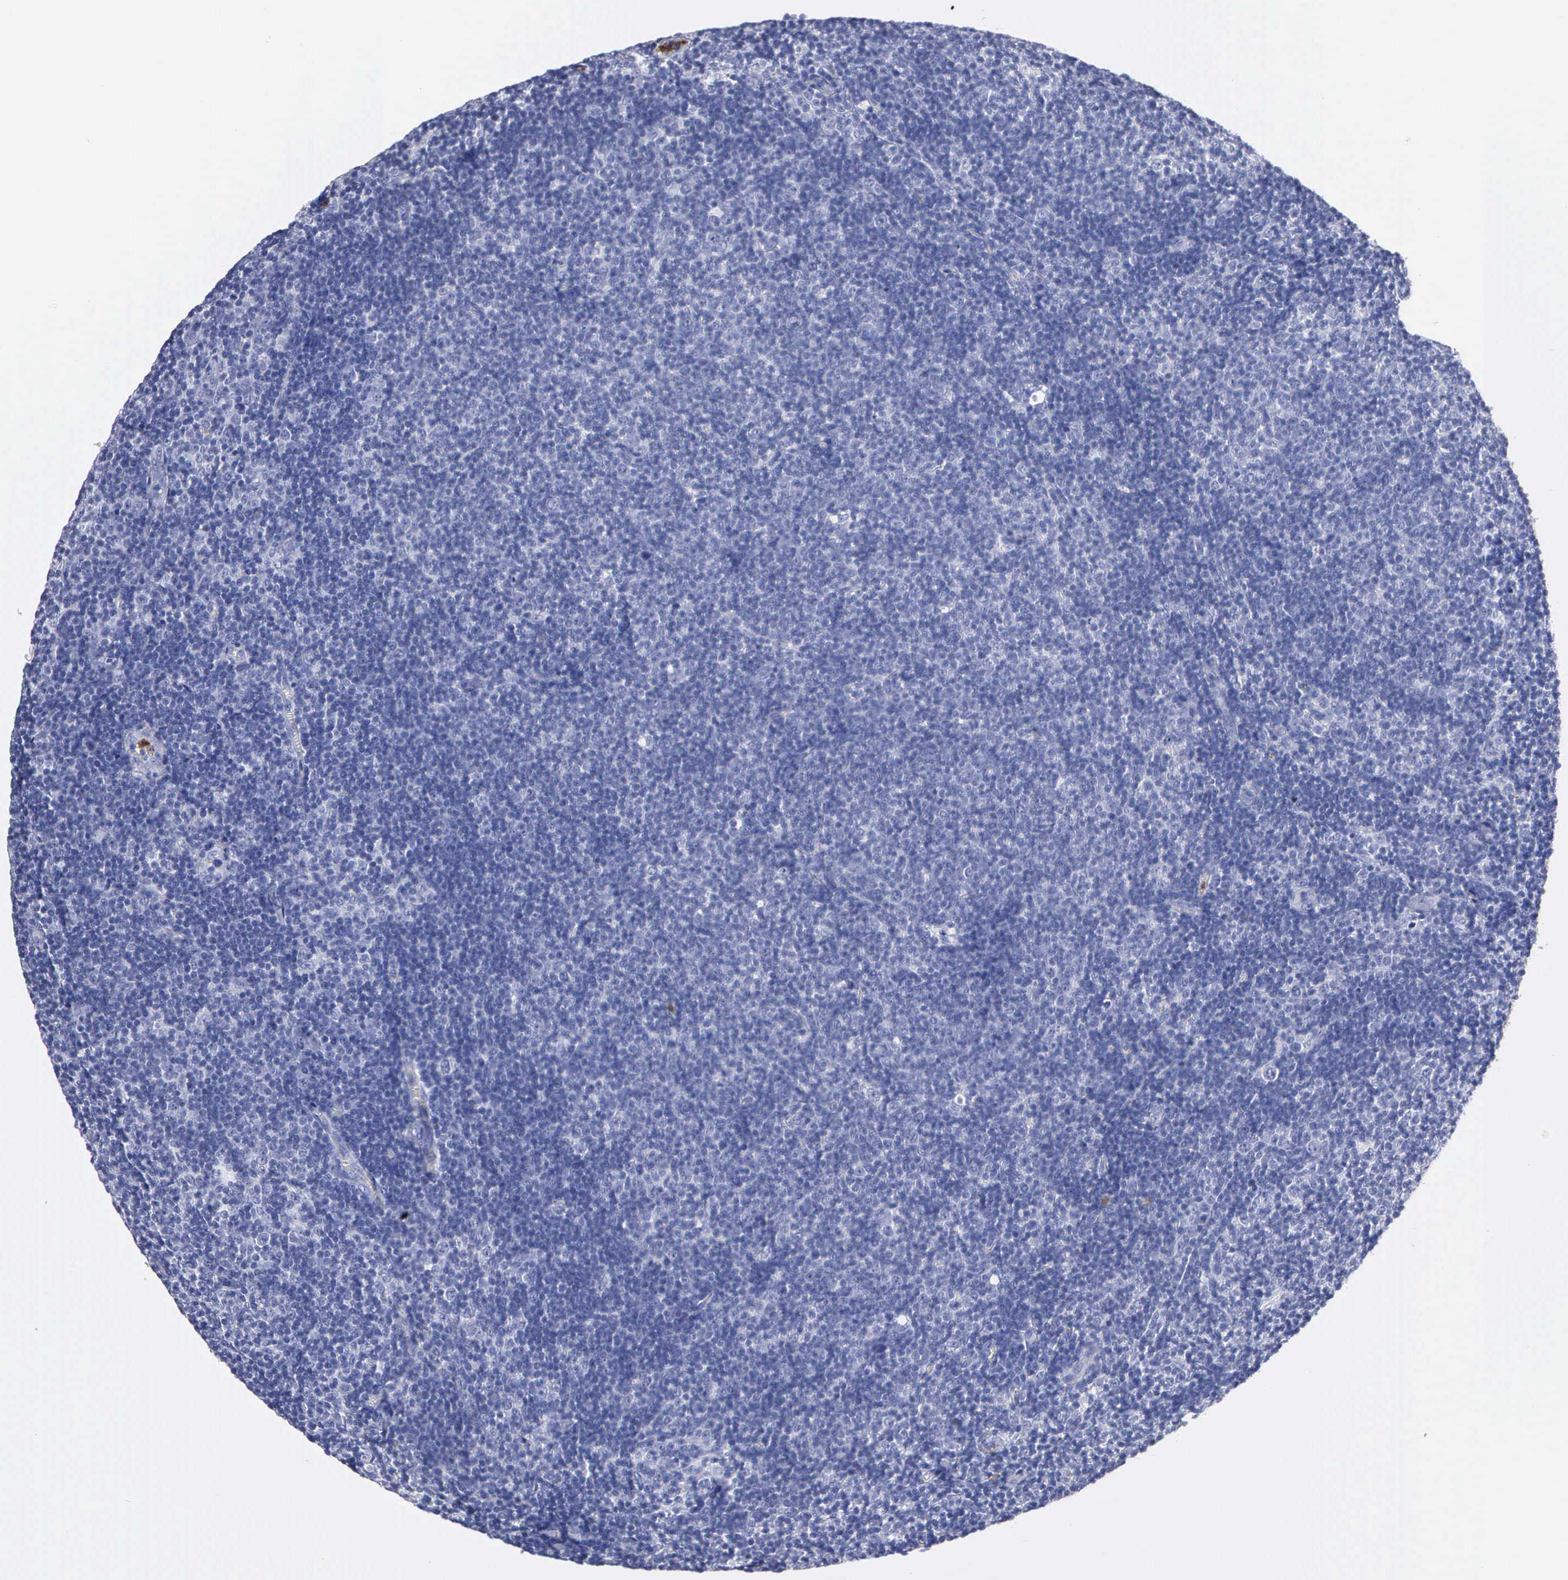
{"staining": {"intensity": "negative", "quantity": "none", "location": "none"}, "tissue": "lymphoma", "cell_type": "Tumor cells", "image_type": "cancer", "snomed": [{"axis": "morphology", "description": "Malignant lymphoma, non-Hodgkin's type, Low grade"}, {"axis": "topography", "description": "Lymph node"}], "caption": "This photomicrograph is of malignant lymphoma, non-Hodgkin's type (low-grade) stained with immunohistochemistry (IHC) to label a protein in brown with the nuclei are counter-stained blue. There is no staining in tumor cells.", "gene": "CTSG", "patient": {"sex": "male", "age": 49}}